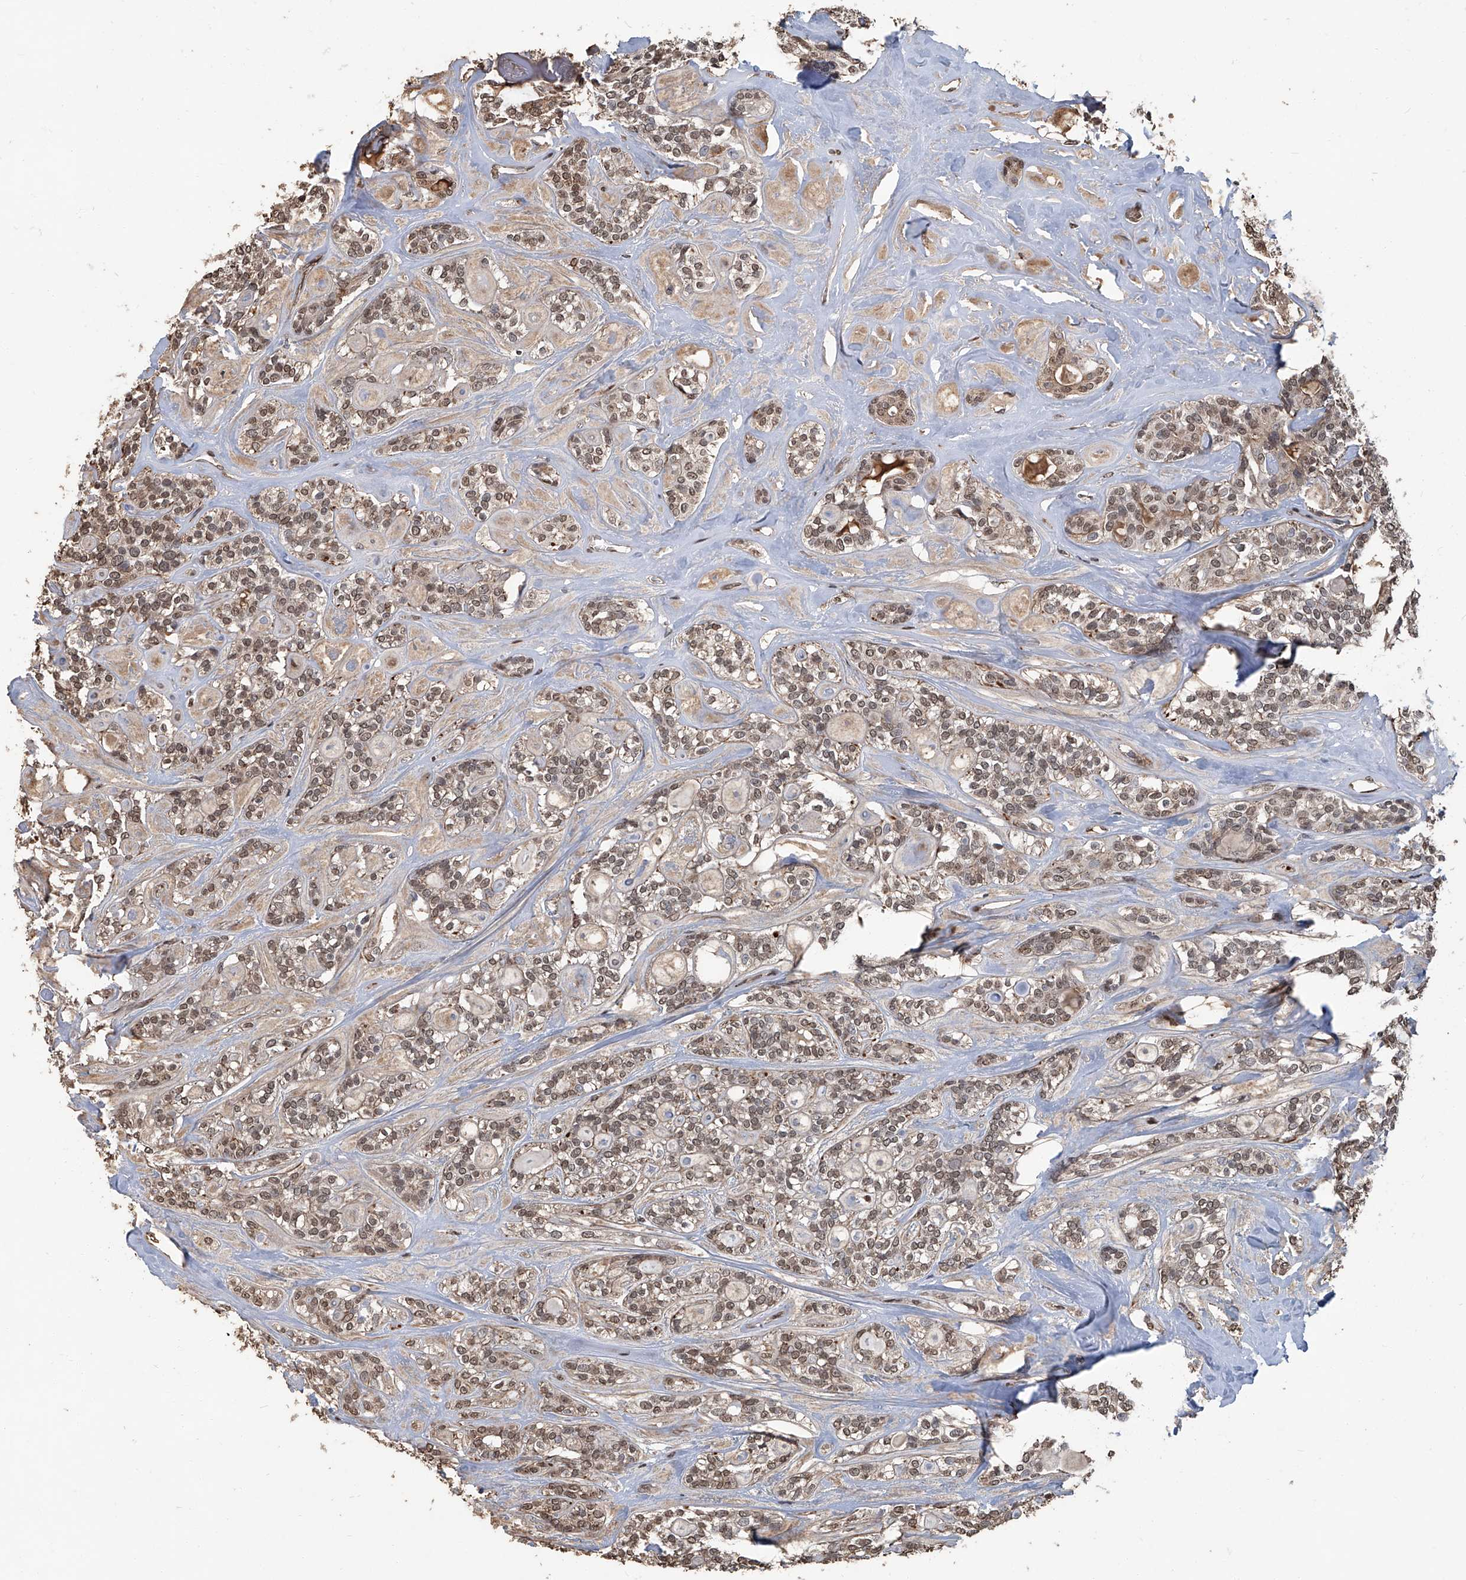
{"staining": {"intensity": "weak", "quantity": ">75%", "location": "nuclear"}, "tissue": "head and neck cancer", "cell_type": "Tumor cells", "image_type": "cancer", "snomed": [{"axis": "morphology", "description": "Adenocarcinoma, NOS"}, {"axis": "topography", "description": "Head-Neck"}], "caption": "Immunohistochemical staining of head and neck cancer exhibits low levels of weak nuclear protein positivity in about >75% of tumor cells.", "gene": "GPR132", "patient": {"sex": "male", "age": 66}}